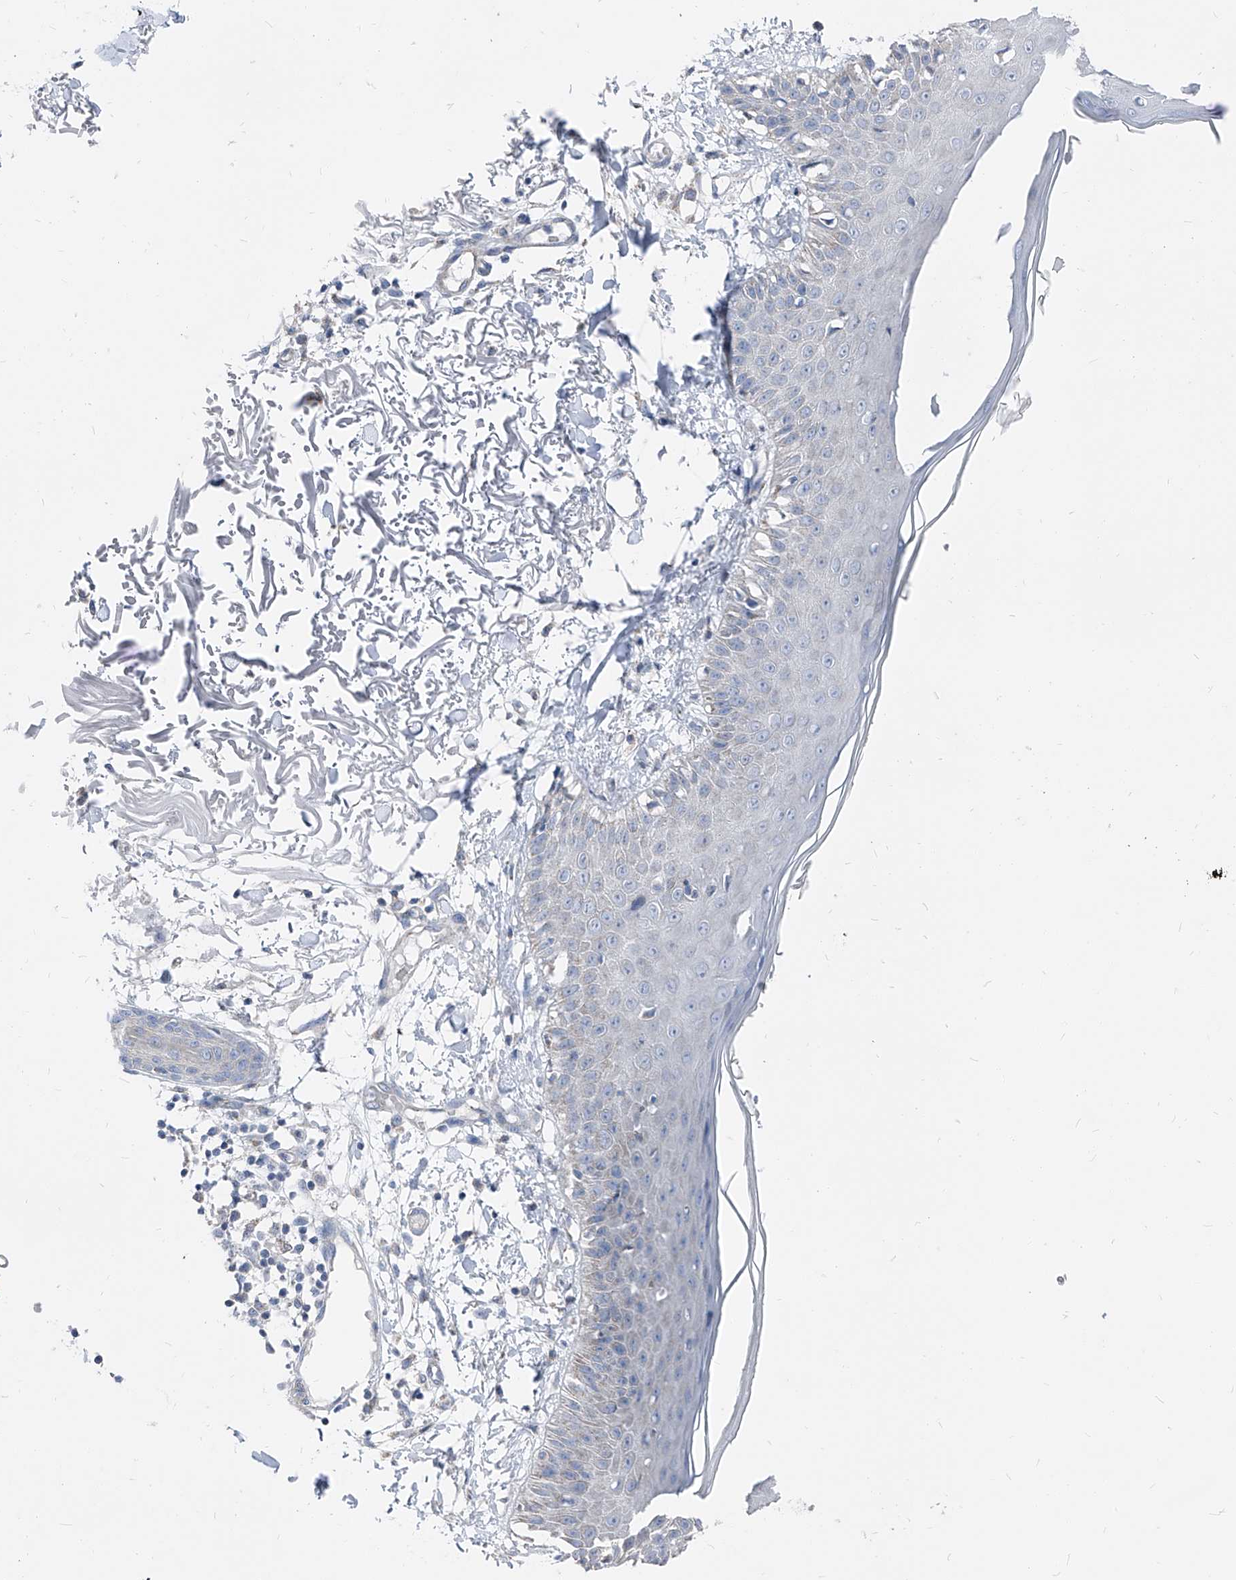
{"staining": {"intensity": "negative", "quantity": "none", "location": "none"}, "tissue": "skin", "cell_type": "Fibroblasts", "image_type": "normal", "snomed": [{"axis": "morphology", "description": "Normal tissue, NOS"}, {"axis": "morphology", "description": "Squamous cell carcinoma, NOS"}, {"axis": "topography", "description": "Skin"}, {"axis": "topography", "description": "Peripheral nerve tissue"}], "caption": "Image shows no significant protein positivity in fibroblasts of unremarkable skin.", "gene": "AGPS", "patient": {"sex": "male", "age": 83}}